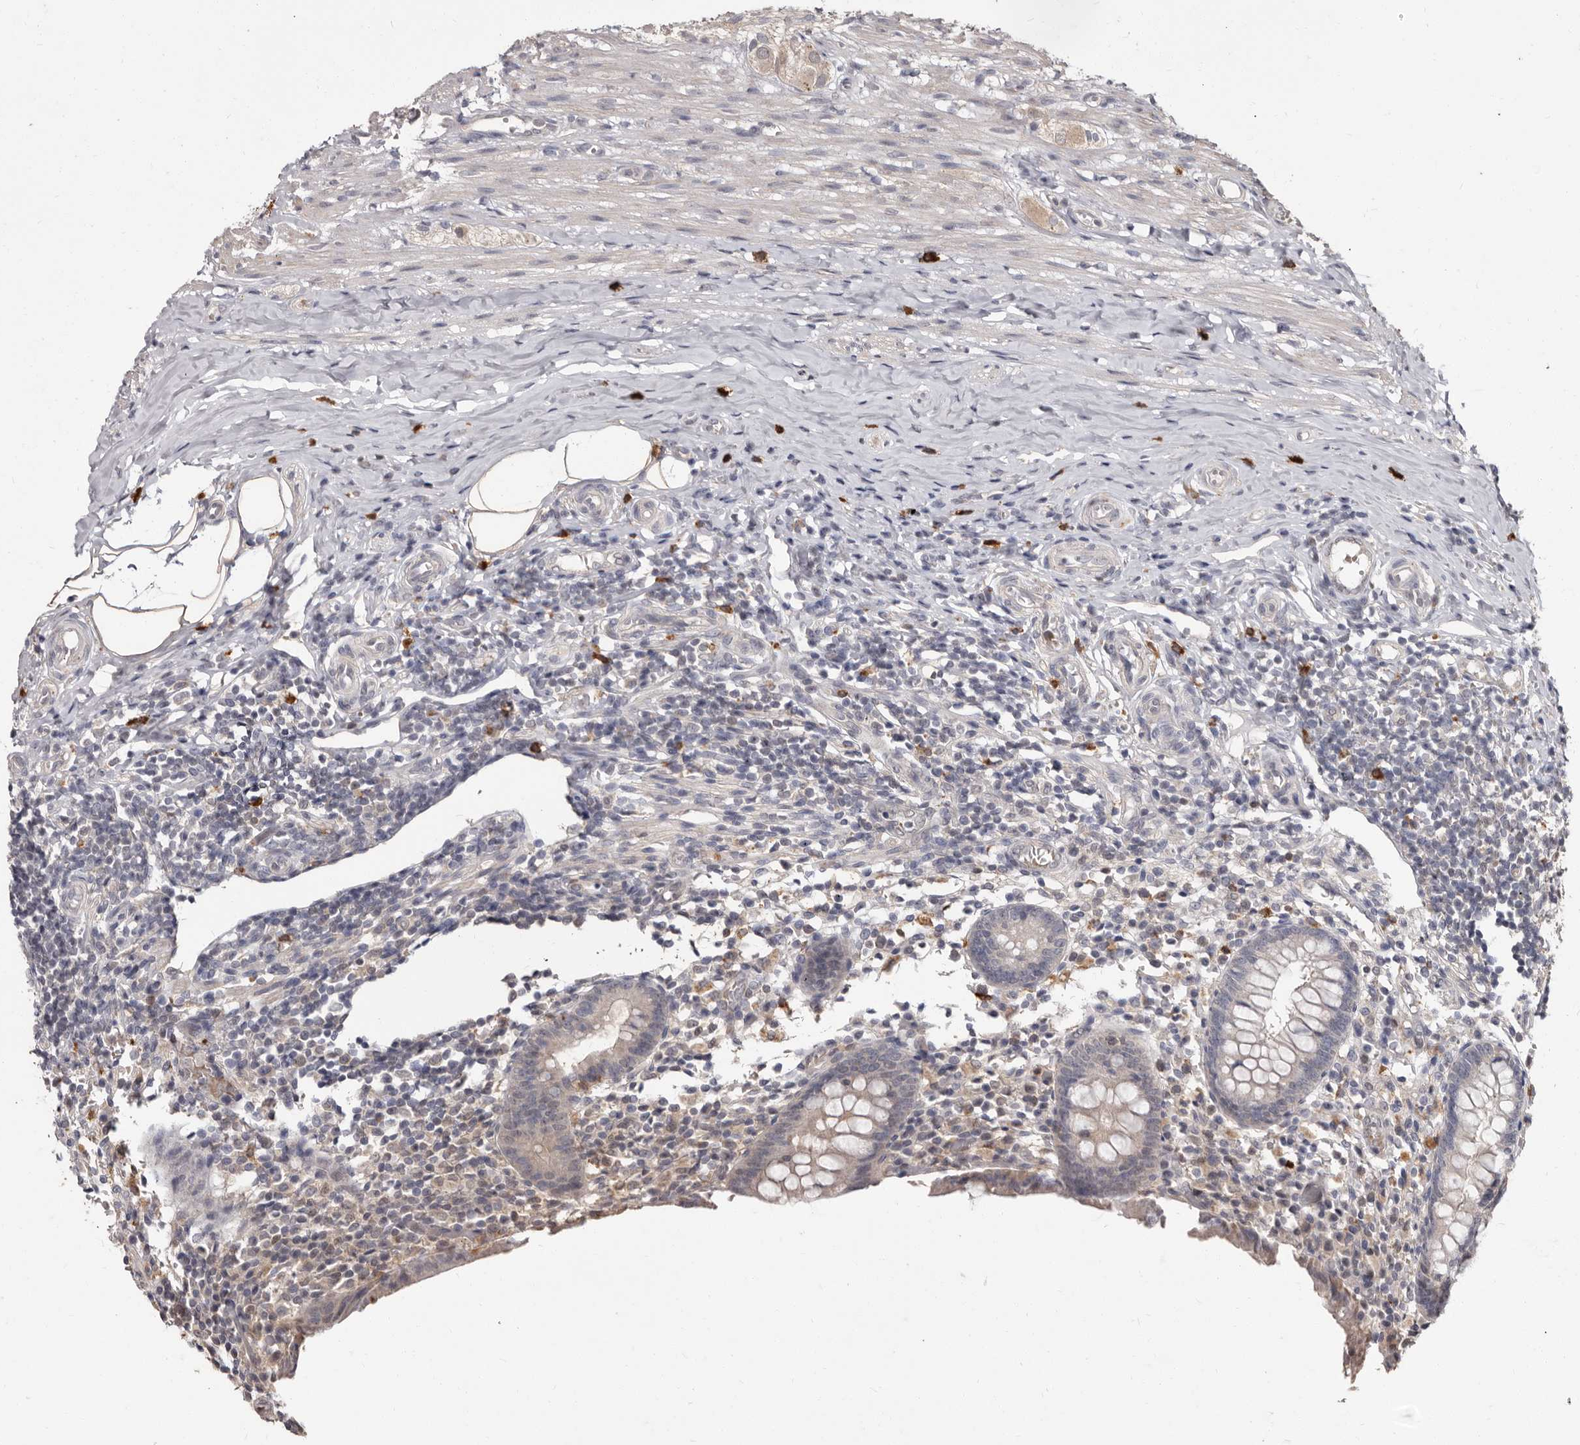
{"staining": {"intensity": "negative", "quantity": "none", "location": "none"}, "tissue": "appendix", "cell_type": "Glandular cells", "image_type": "normal", "snomed": [{"axis": "morphology", "description": "Normal tissue, NOS"}, {"axis": "topography", "description": "Appendix"}], "caption": "DAB immunohistochemical staining of normal human appendix reveals no significant expression in glandular cells.", "gene": "ACLY", "patient": {"sex": "female", "age": 17}}